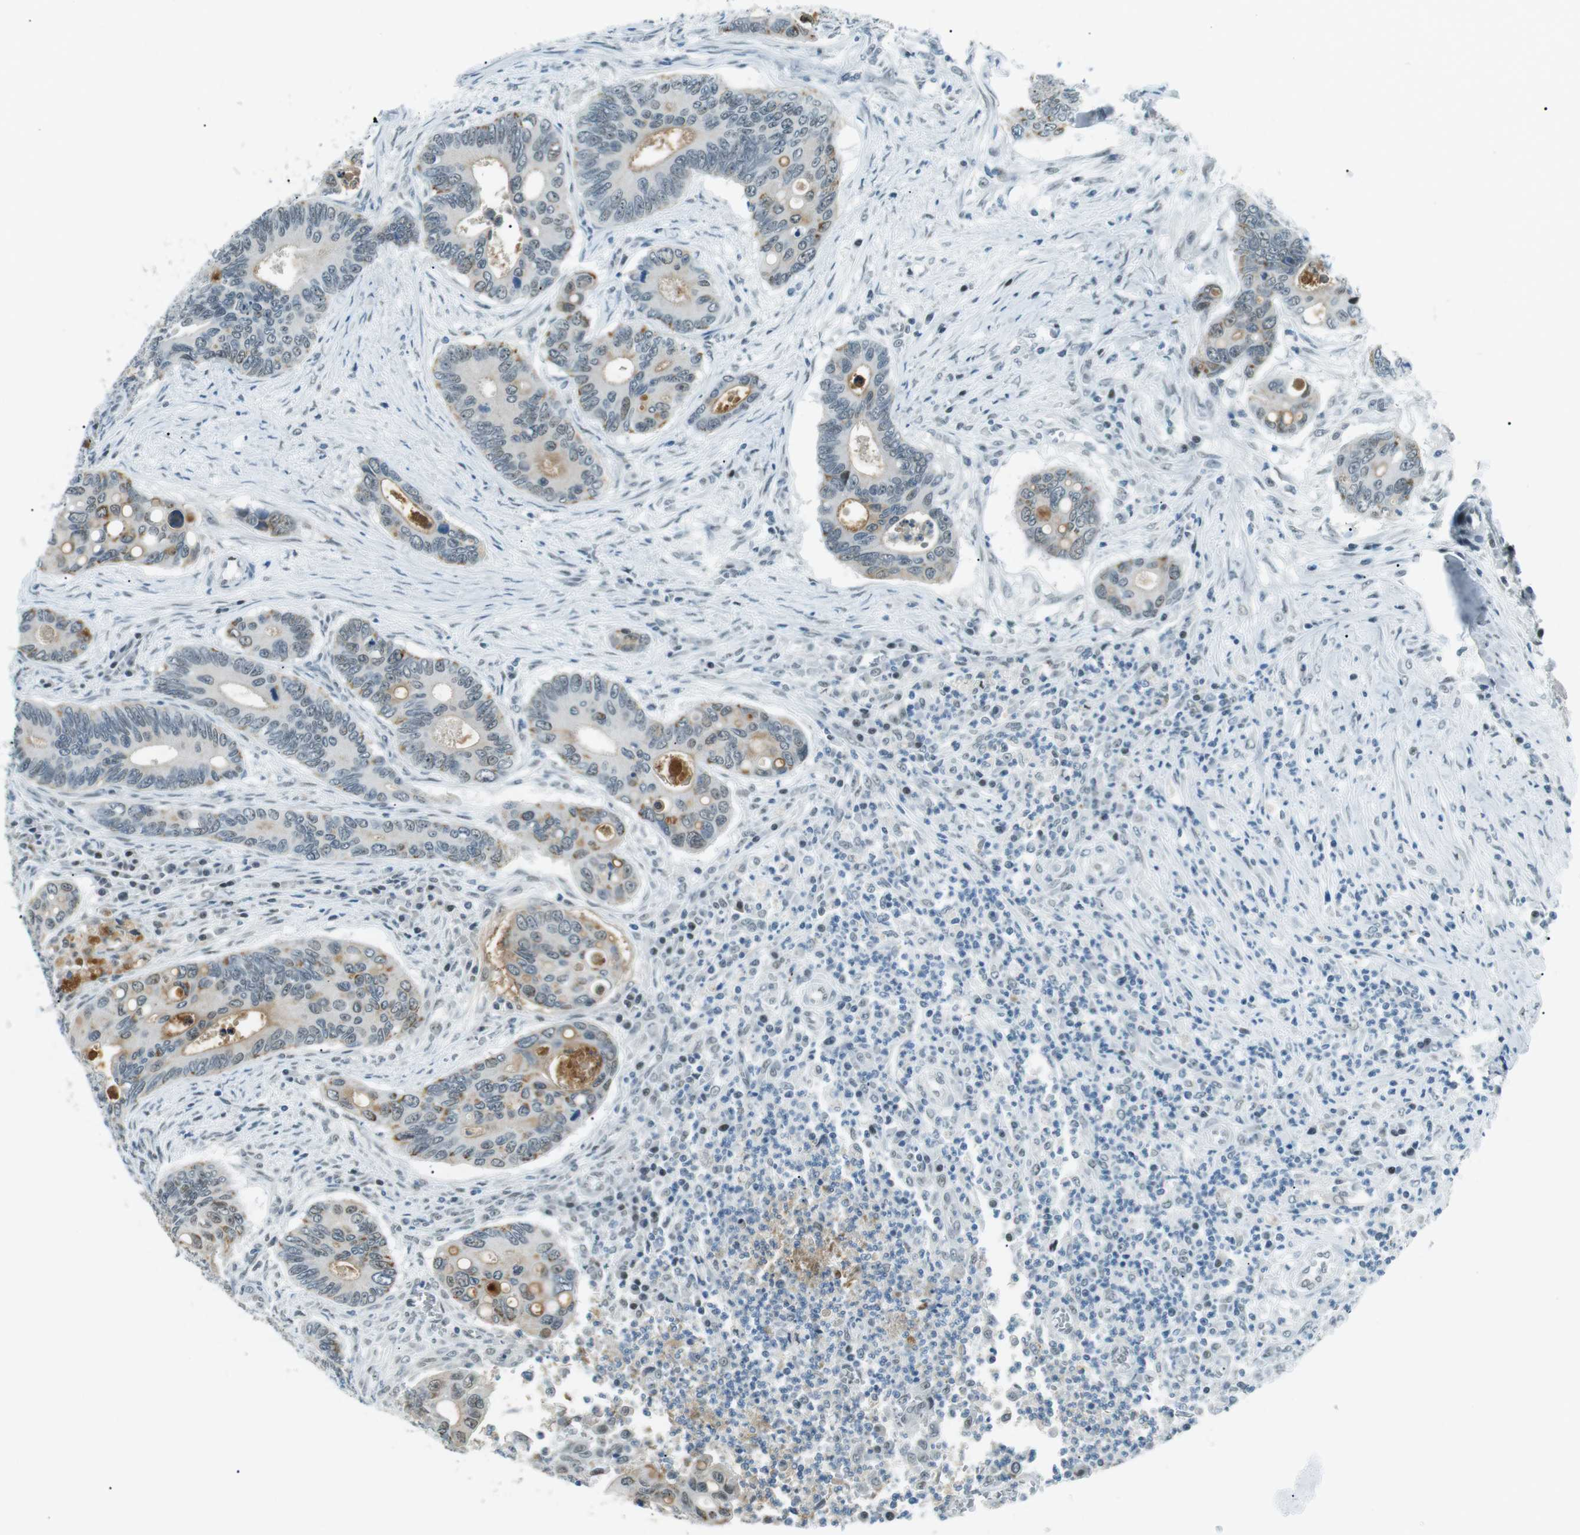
{"staining": {"intensity": "moderate", "quantity": "<25%", "location": "cytoplasmic/membranous,nuclear"}, "tissue": "colorectal cancer", "cell_type": "Tumor cells", "image_type": "cancer", "snomed": [{"axis": "morphology", "description": "Inflammation, NOS"}, {"axis": "morphology", "description": "Adenocarcinoma, NOS"}, {"axis": "topography", "description": "Colon"}], "caption": "Colorectal cancer tissue shows moderate cytoplasmic/membranous and nuclear expression in approximately <25% of tumor cells, visualized by immunohistochemistry.", "gene": "PJA1", "patient": {"sex": "male", "age": 72}}